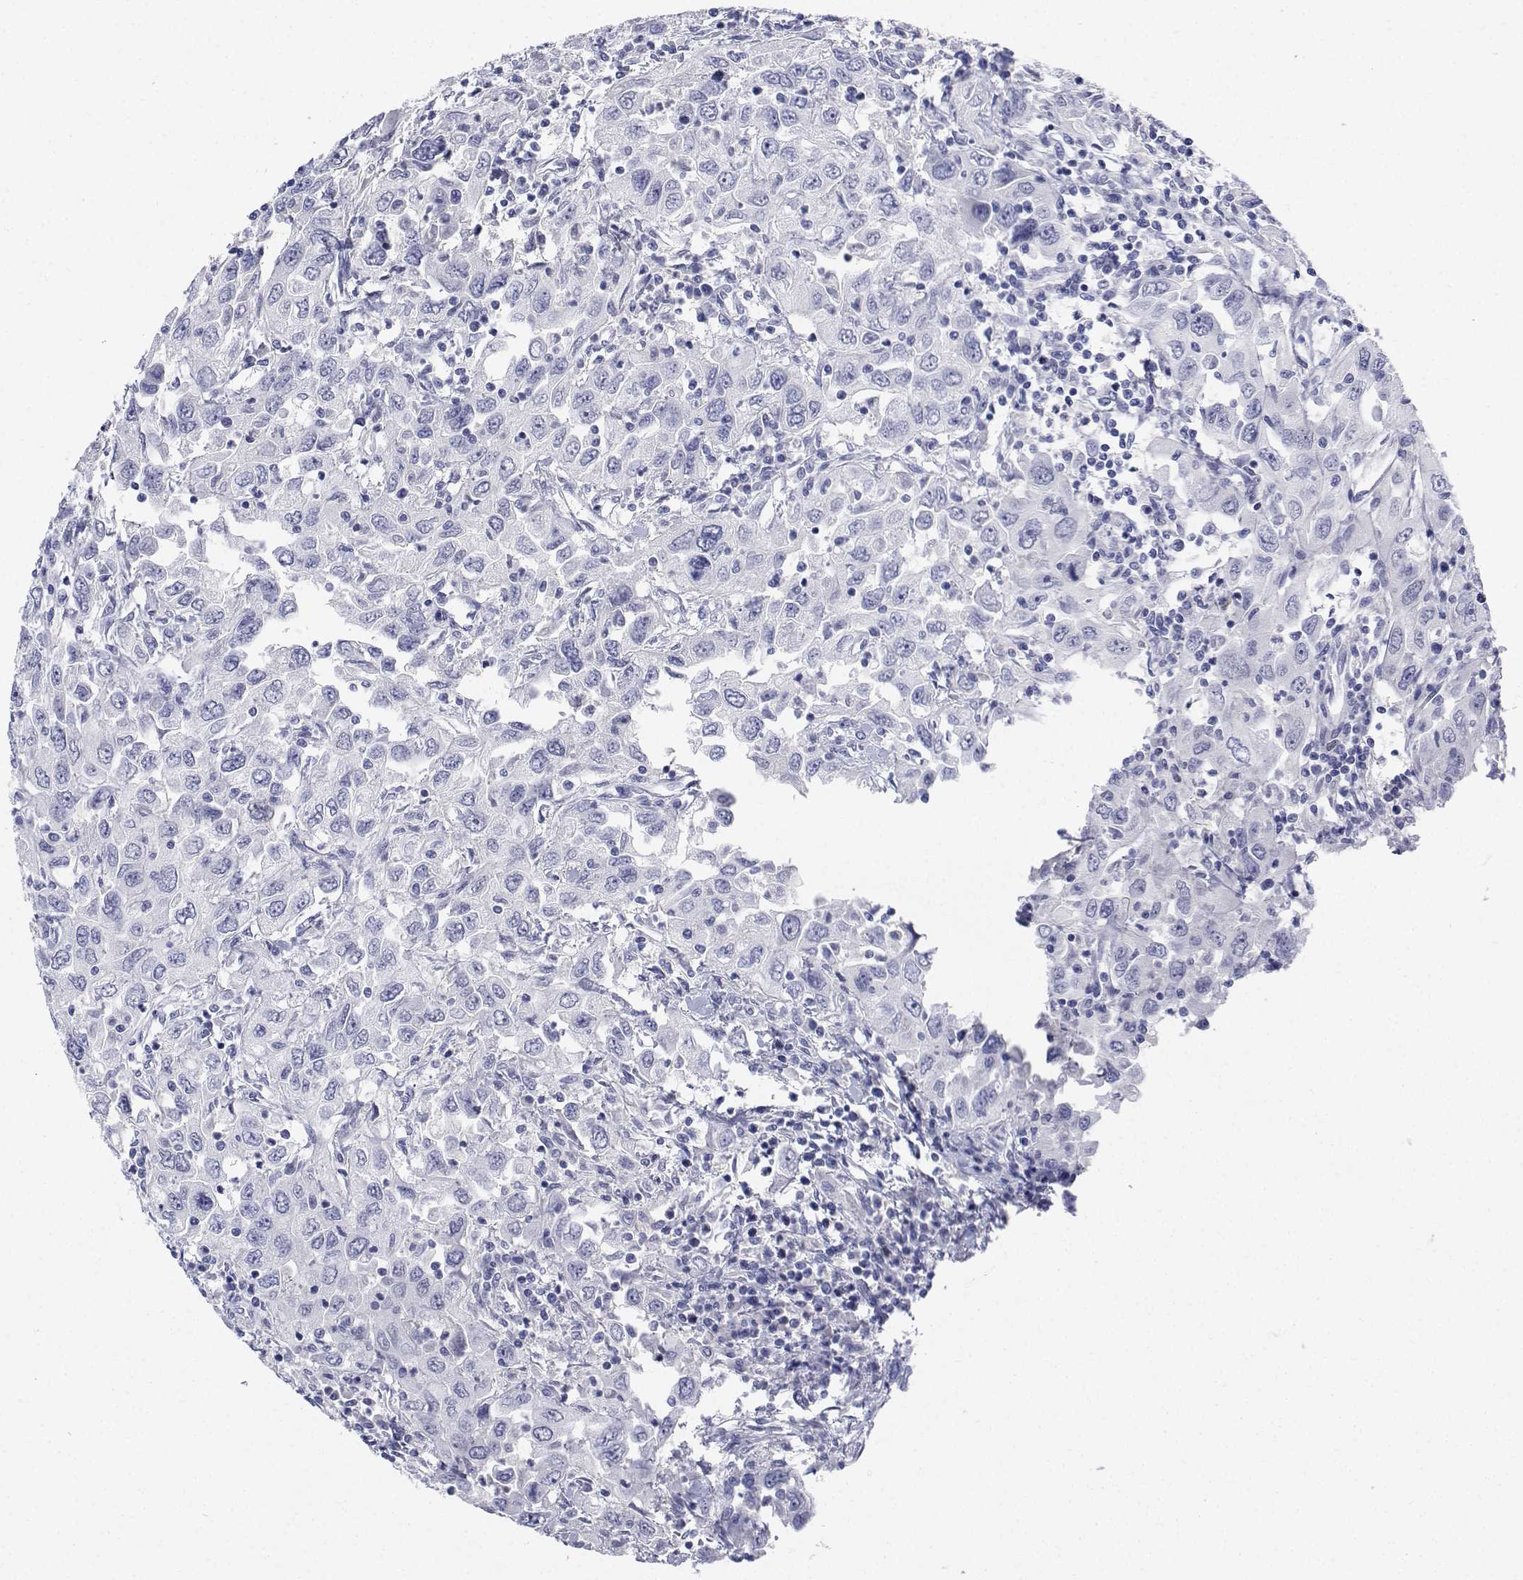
{"staining": {"intensity": "negative", "quantity": "none", "location": "none"}, "tissue": "urothelial cancer", "cell_type": "Tumor cells", "image_type": "cancer", "snomed": [{"axis": "morphology", "description": "Urothelial carcinoma, High grade"}, {"axis": "topography", "description": "Urinary bladder"}], "caption": "Tumor cells are negative for protein expression in human high-grade urothelial carcinoma.", "gene": "PLXNA4", "patient": {"sex": "male", "age": 76}}